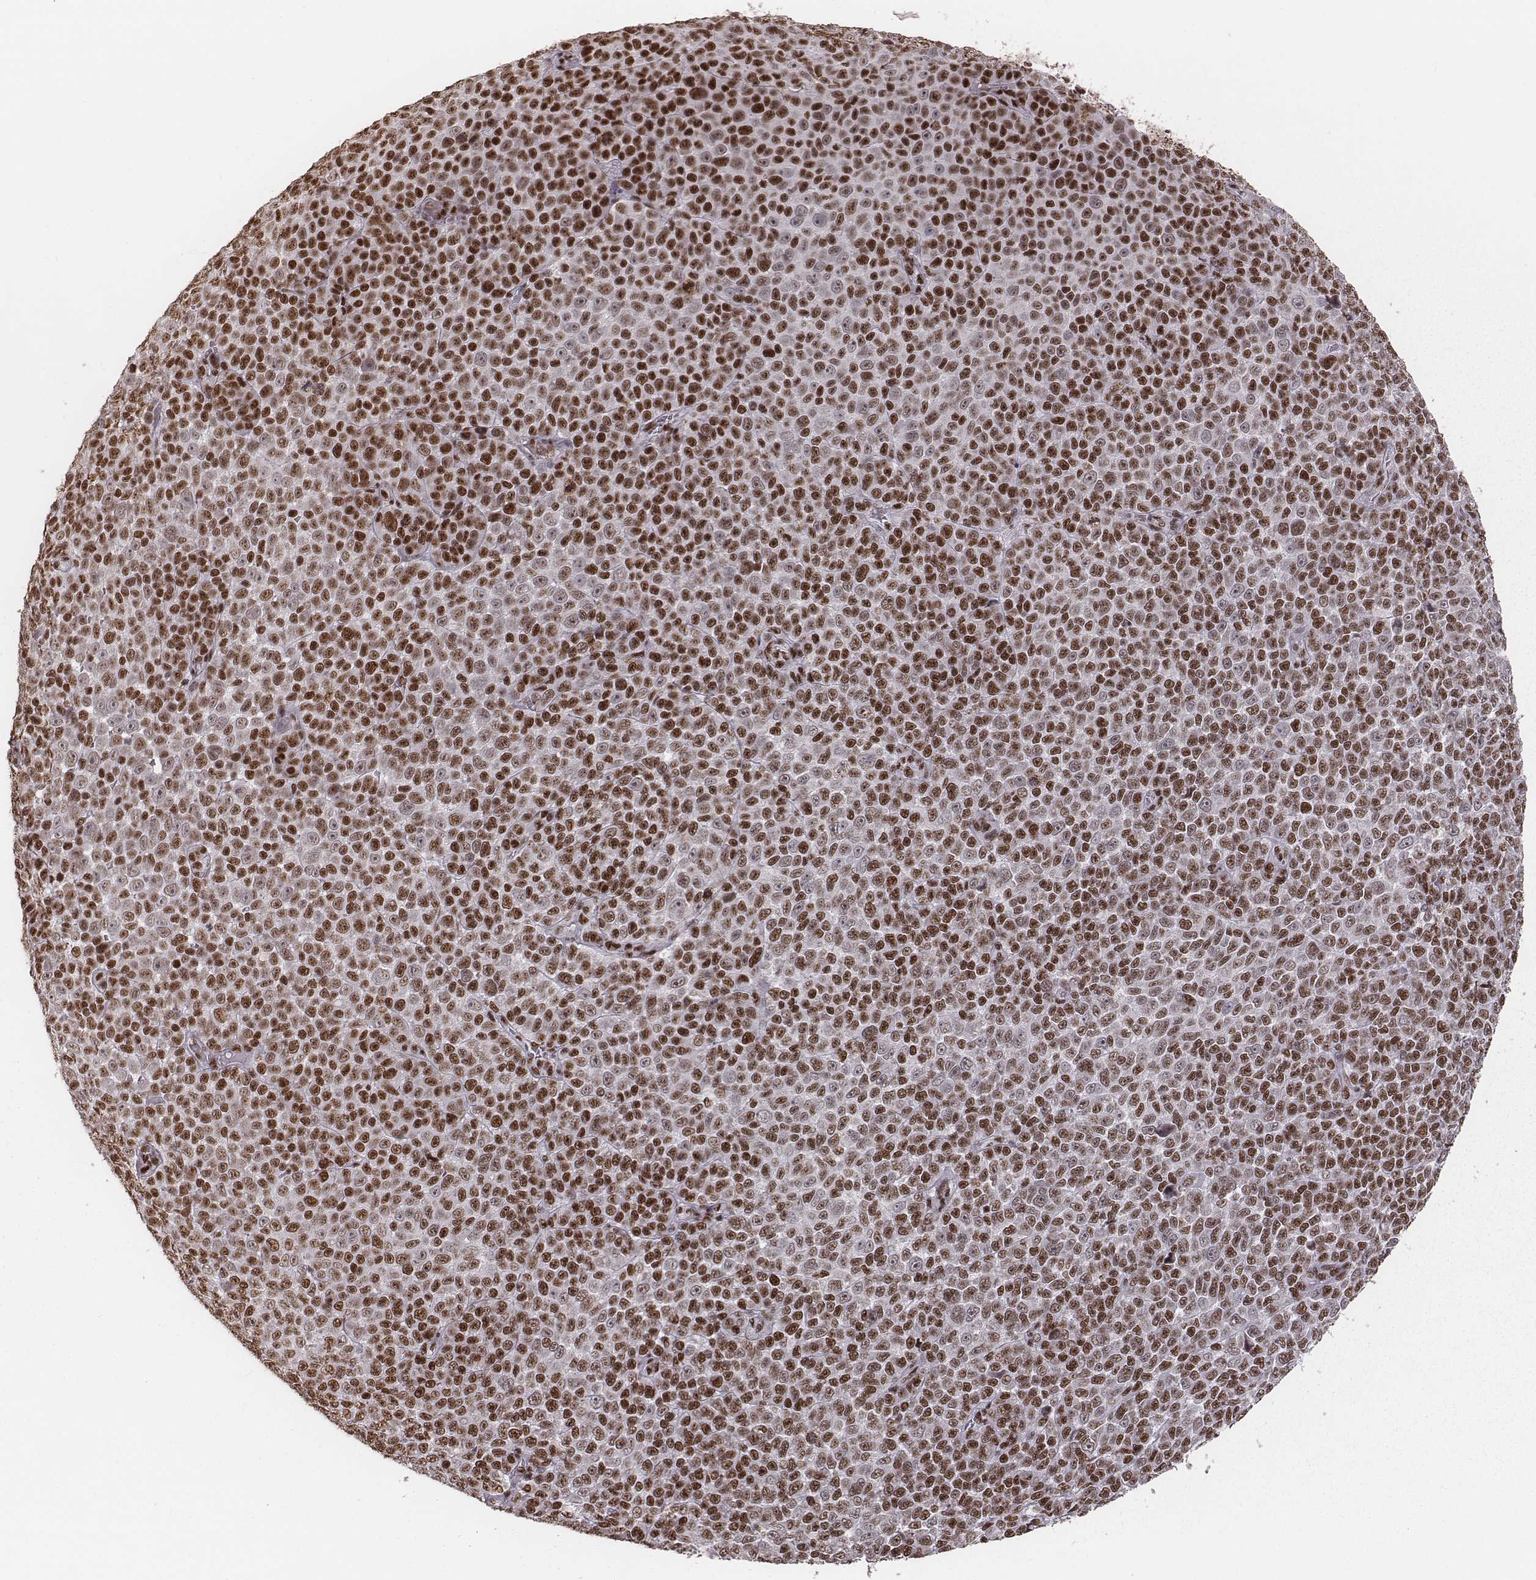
{"staining": {"intensity": "moderate", "quantity": ">75%", "location": "nuclear"}, "tissue": "melanoma", "cell_type": "Tumor cells", "image_type": "cancer", "snomed": [{"axis": "morphology", "description": "Malignant melanoma, NOS"}, {"axis": "topography", "description": "Skin"}], "caption": "This histopathology image demonstrates immunohistochemistry (IHC) staining of malignant melanoma, with medium moderate nuclear positivity in approximately >75% of tumor cells.", "gene": "LUC7L", "patient": {"sex": "female", "age": 95}}